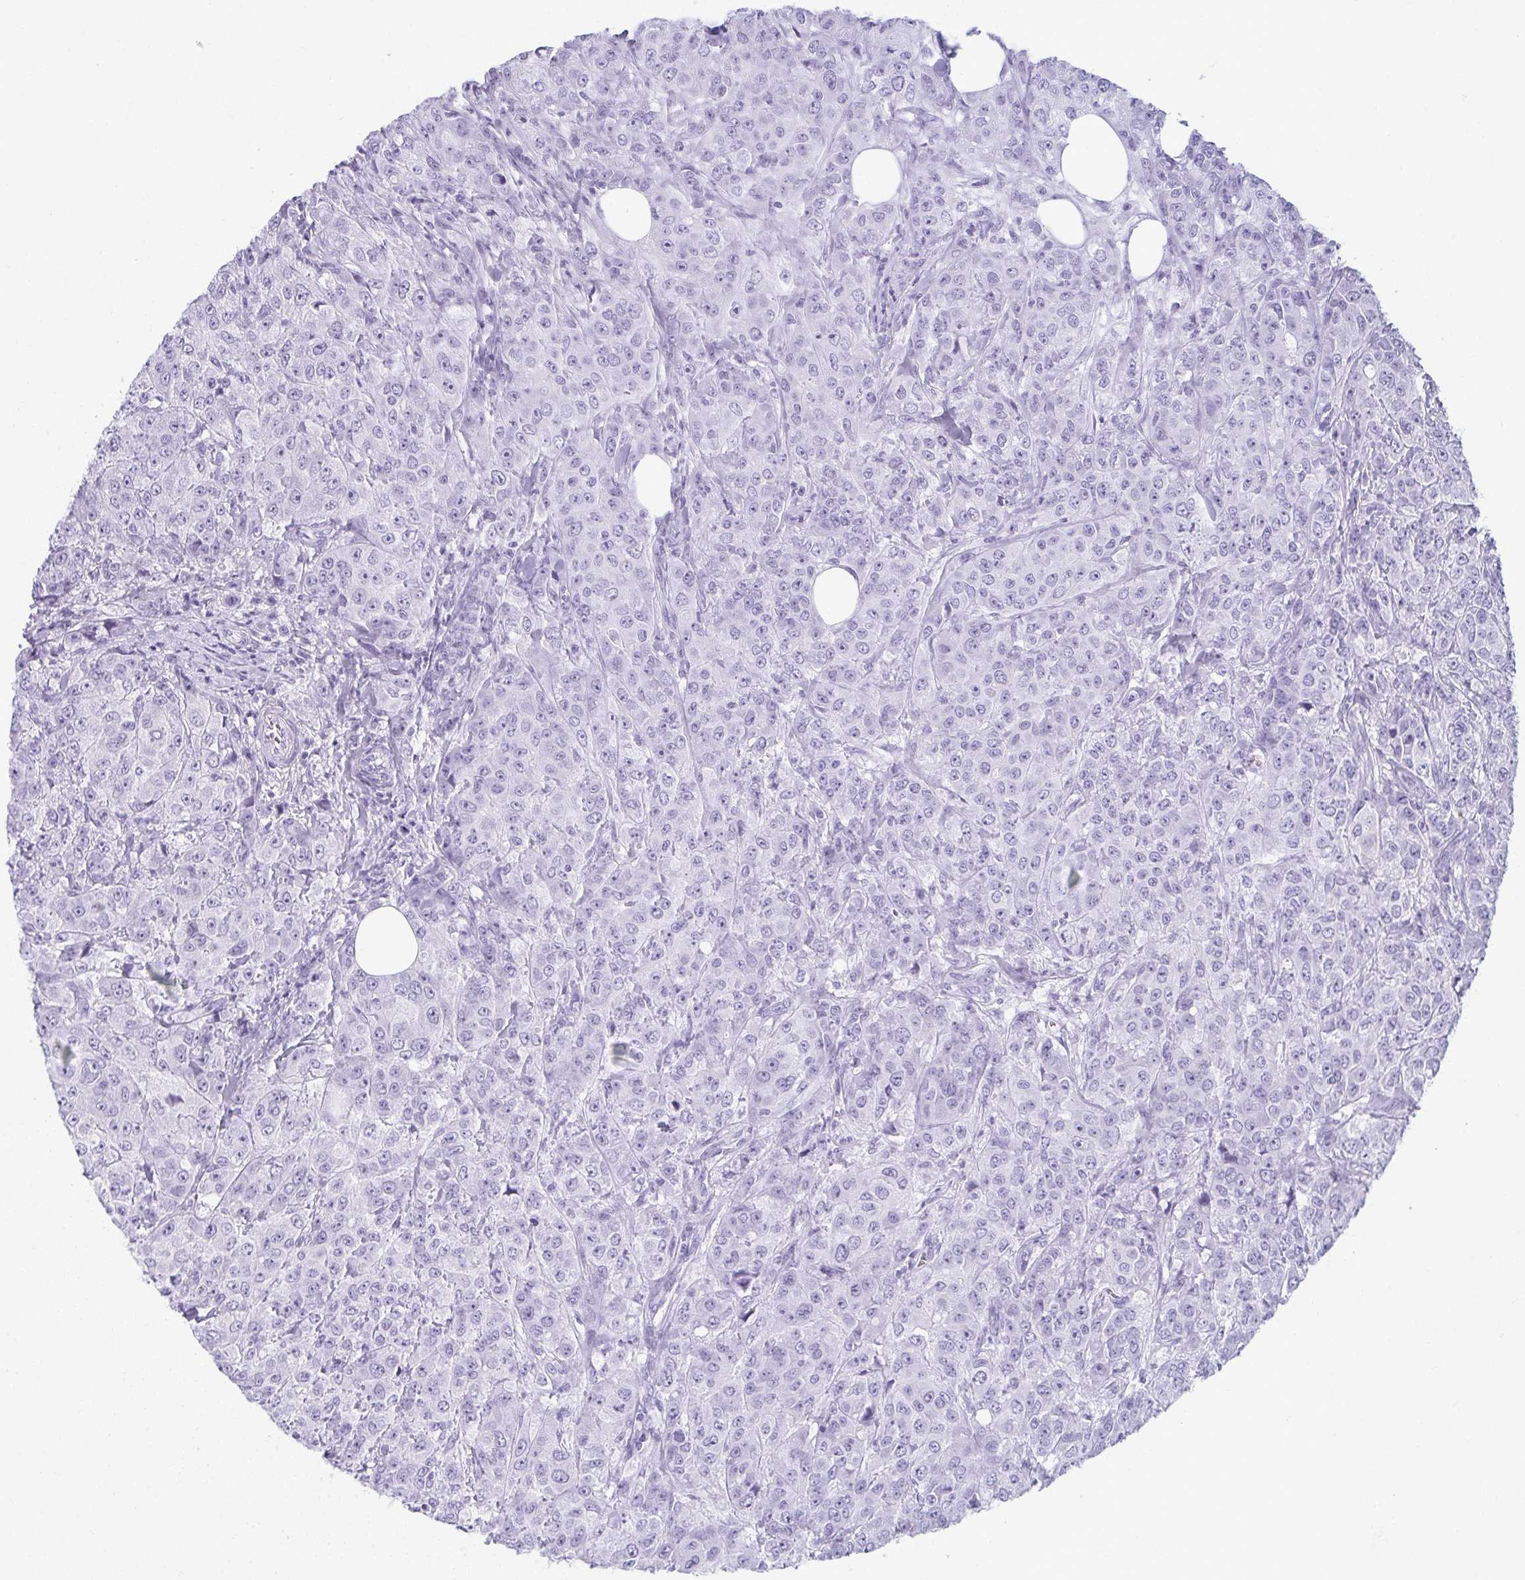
{"staining": {"intensity": "negative", "quantity": "none", "location": "none"}, "tissue": "breast cancer", "cell_type": "Tumor cells", "image_type": "cancer", "snomed": [{"axis": "morphology", "description": "Normal tissue, NOS"}, {"axis": "morphology", "description": "Duct carcinoma"}, {"axis": "topography", "description": "Breast"}], "caption": "Immunohistochemical staining of human breast infiltrating ductal carcinoma reveals no significant positivity in tumor cells. The staining was performed using DAB to visualize the protein expression in brown, while the nuclei were stained in blue with hematoxylin (Magnification: 20x).", "gene": "MOBP", "patient": {"sex": "female", "age": 43}}